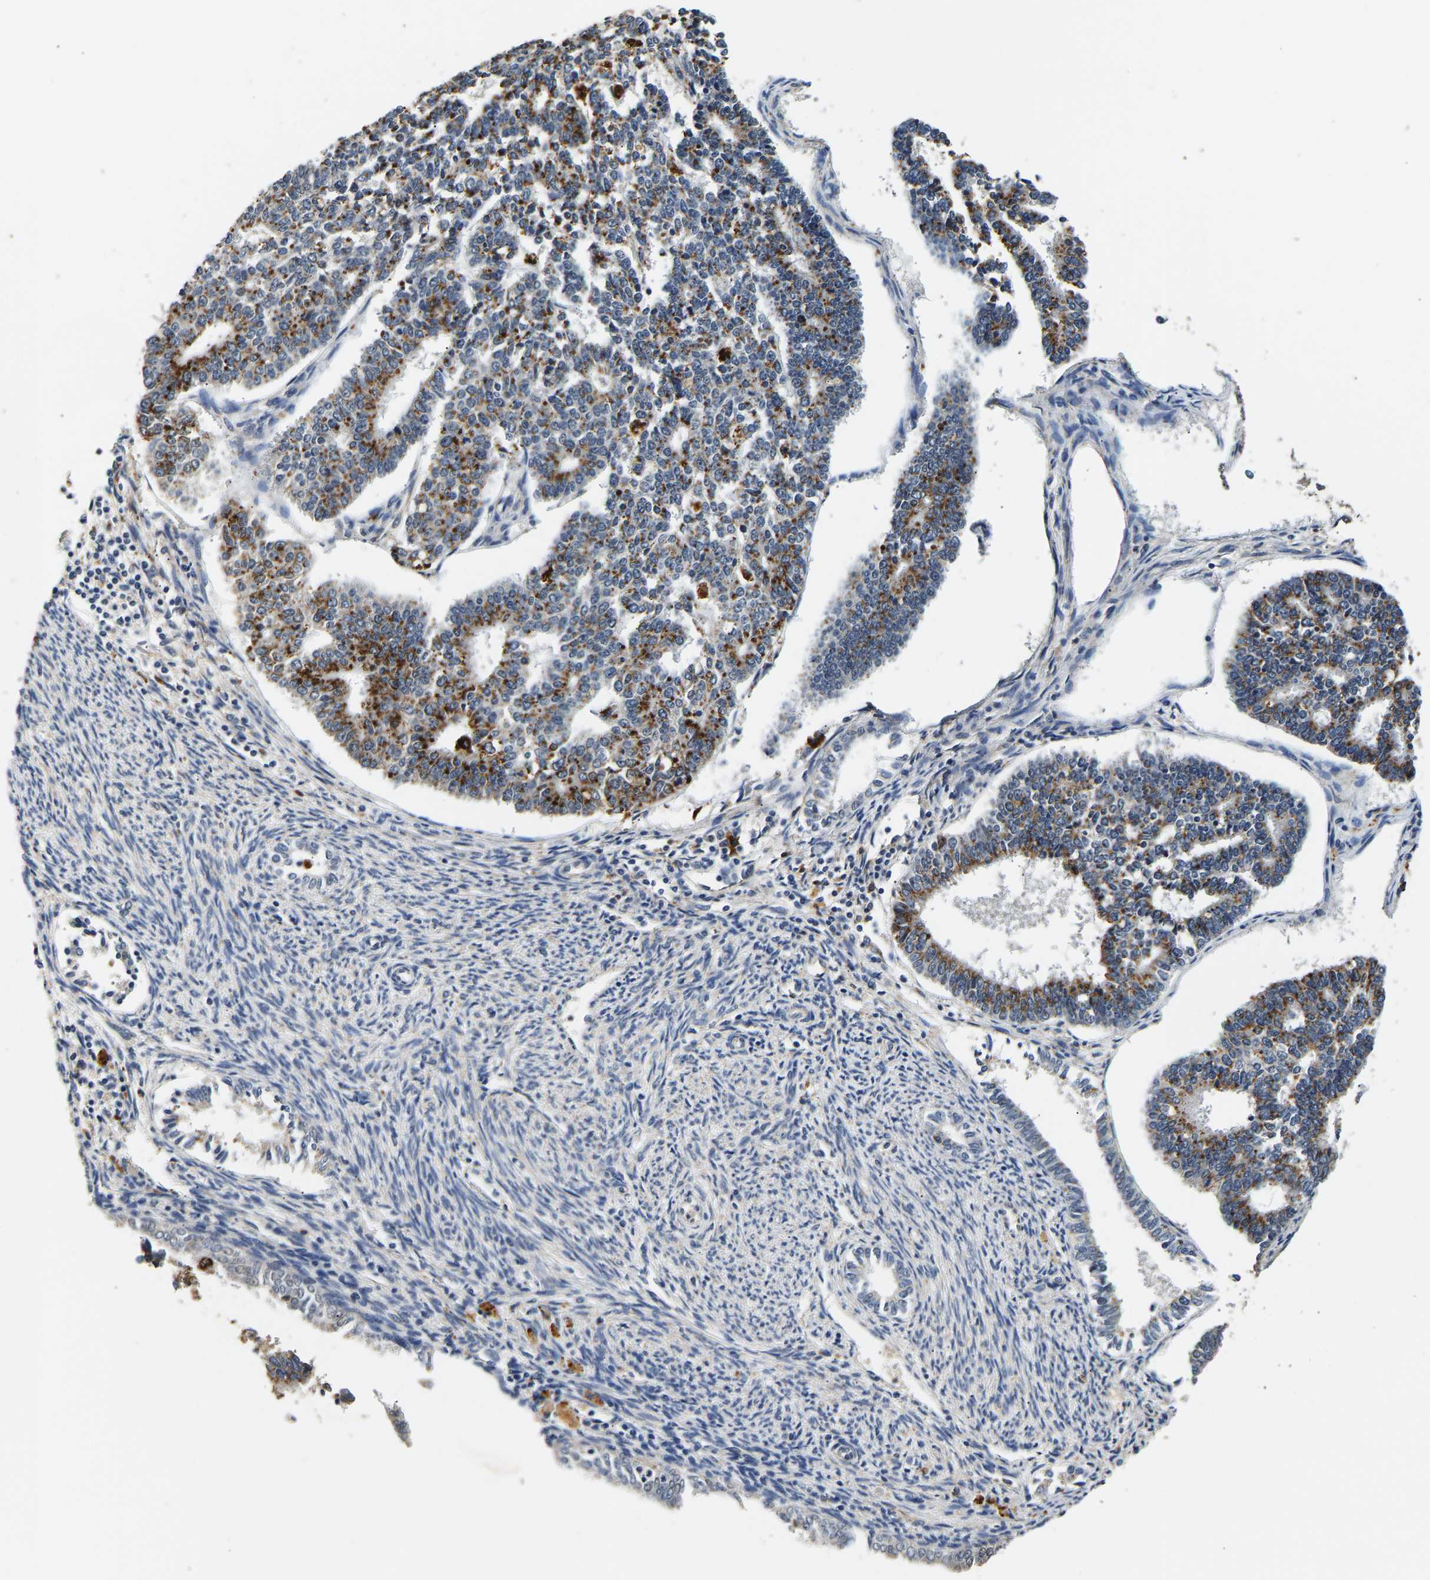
{"staining": {"intensity": "moderate", "quantity": ">75%", "location": "cytoplasmic/membranous"}, "tissue": "endometrial cancer", "cell_type": "Tumor cells", "image_type": "cancer", "snomed": [{"axis": "morphology", "description": "Adenocarcinoma, NOS"}, {"axis": "topography", "description": "Endometrium"}], "caption": "IHC of human adenocarcinoma (endometrial) reveals medium levels of moderate cytoplasmic/membranous expression in approximately >75% of tumor cells.", "gene": "SMU1", "patient": {"sex": "female", "age": 70}}